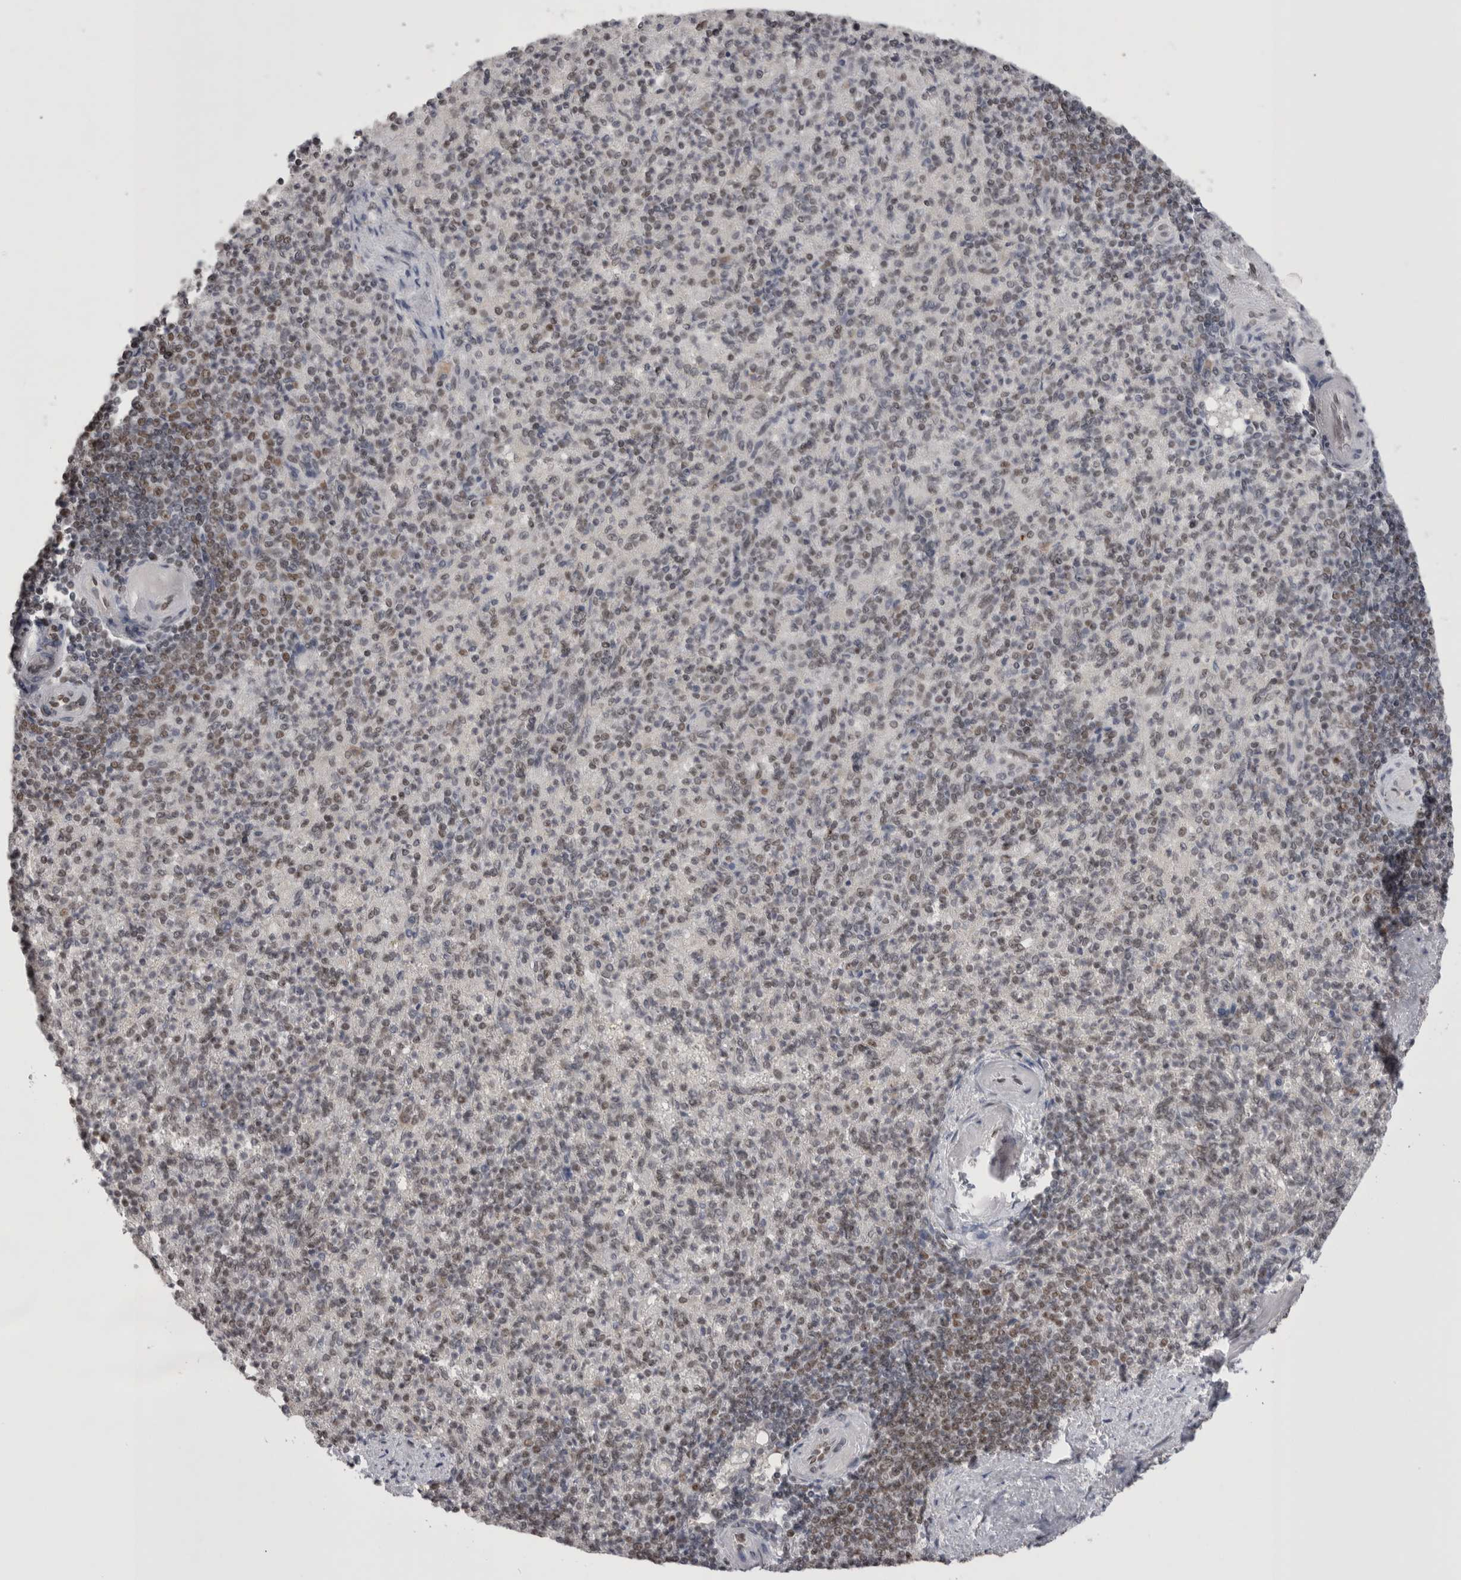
{"staining": {"intensity": "weak", "quantity": "25%-75%", "location": "nuclear"}, "tissue": "spleen", "cell_type": "Cells in red pulp", "image_type": "normal", "snomed": [{"axis": "morphology", "description": "Normal tissue, NOS"}, {"axis": "topography", "description": "Spleen"}], "caption": "IHC micrograph of unremarkable spleen stained for a protein (brown), which displays low levels of weak nuclear positivity in about 25%-75% of cells in red pulp.", "gene": "DAXX", "patient": {"sex": "female", "age": 74}}